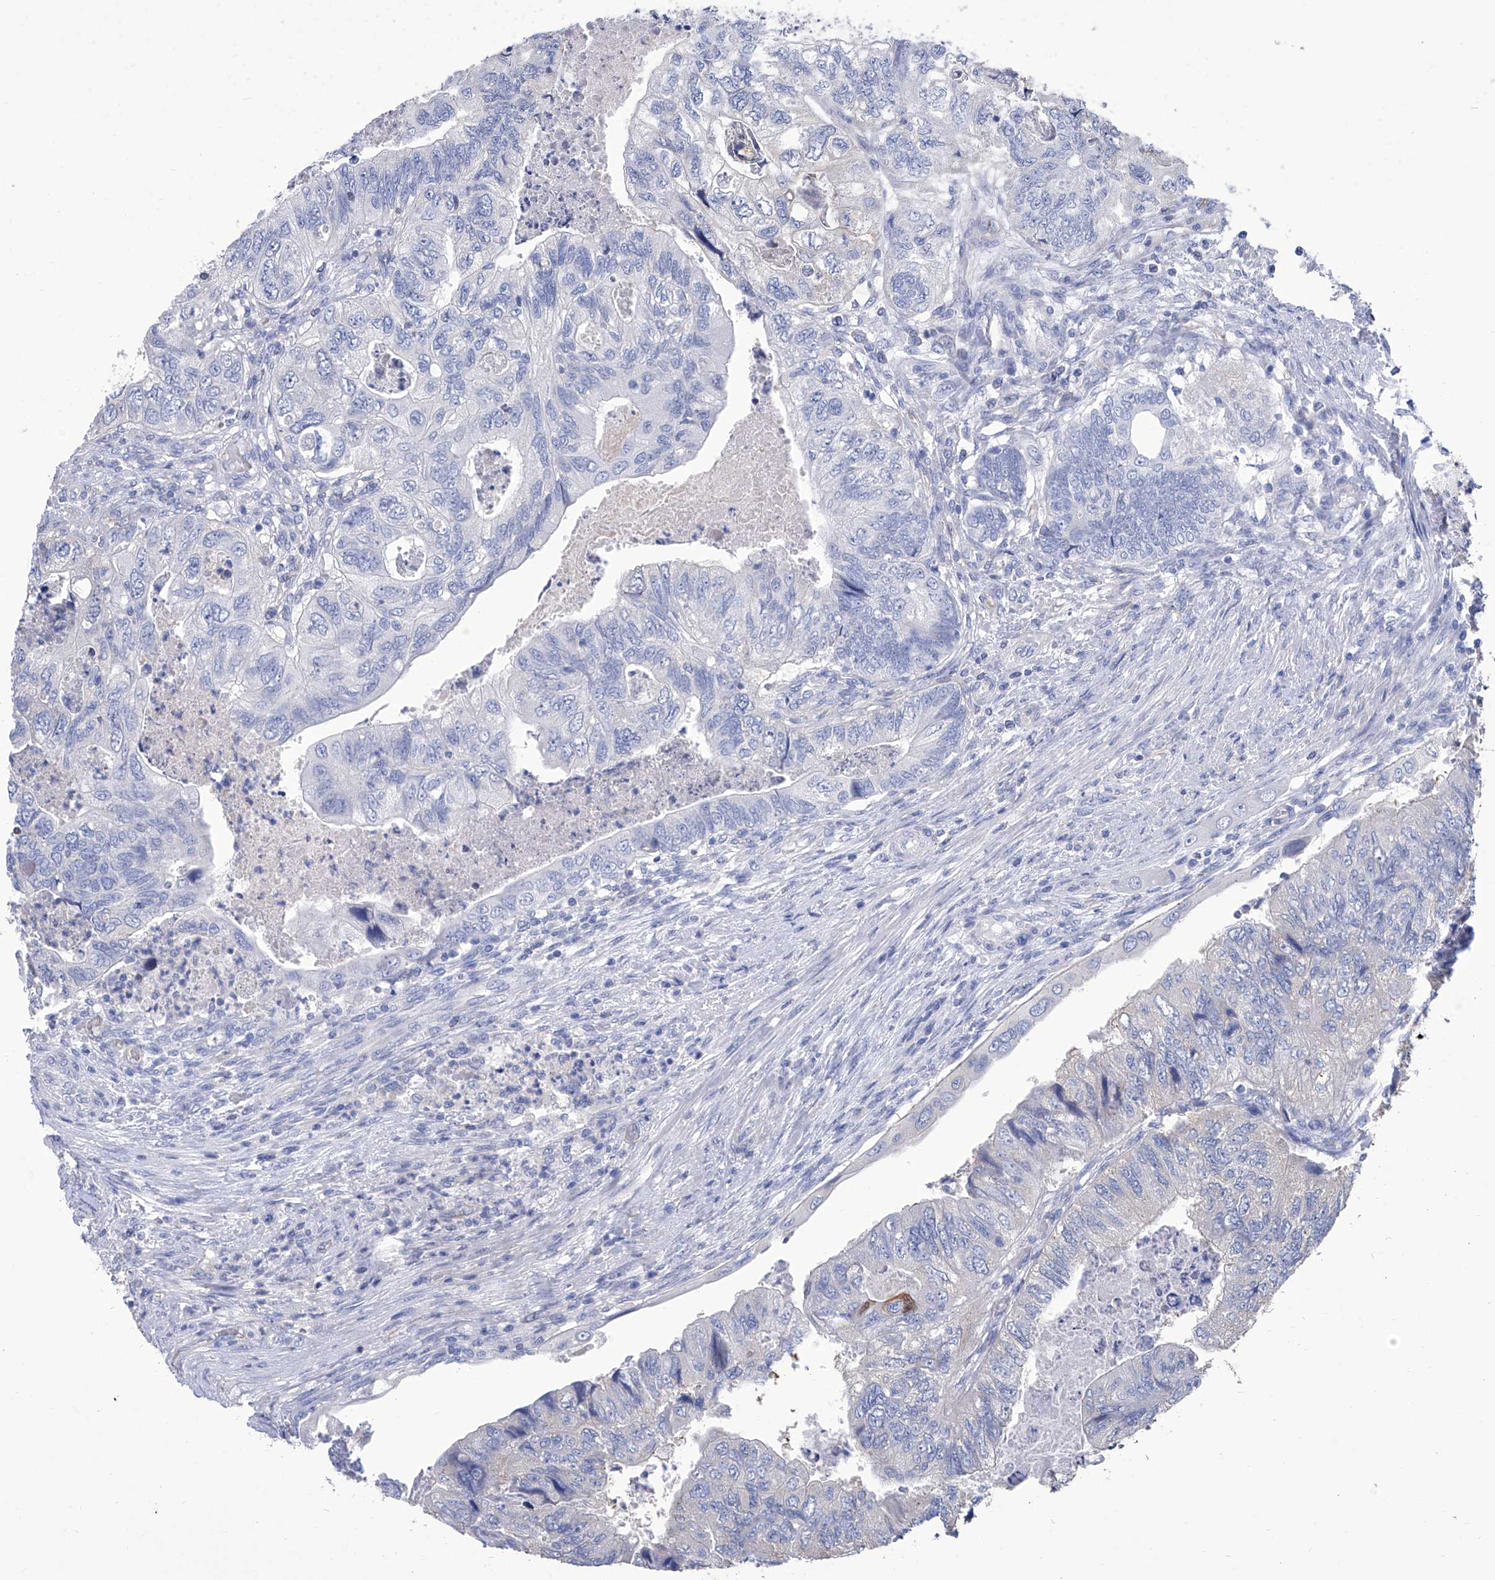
{"staining": {"intensity": "negative", "quantity": "none", "location": "none"}, "tissue": "colorectal cancer", "cell_type": "Tumor cells", "image_type": "cancer", "snomed": [{"axis": "morphology", "description": "Adenocarcinoma, NOS"}, {"axis": "topography", "description": "Rectum"}], "caption": "IHC image of neoplastic tissue: colorectal adenocarcinoma stained with DAB (3,3'-diaminobenzidine) shows no significant protein expression in tumor cells.", "gene": "SMS", "patient": {"sex": "male", "age": 63}}